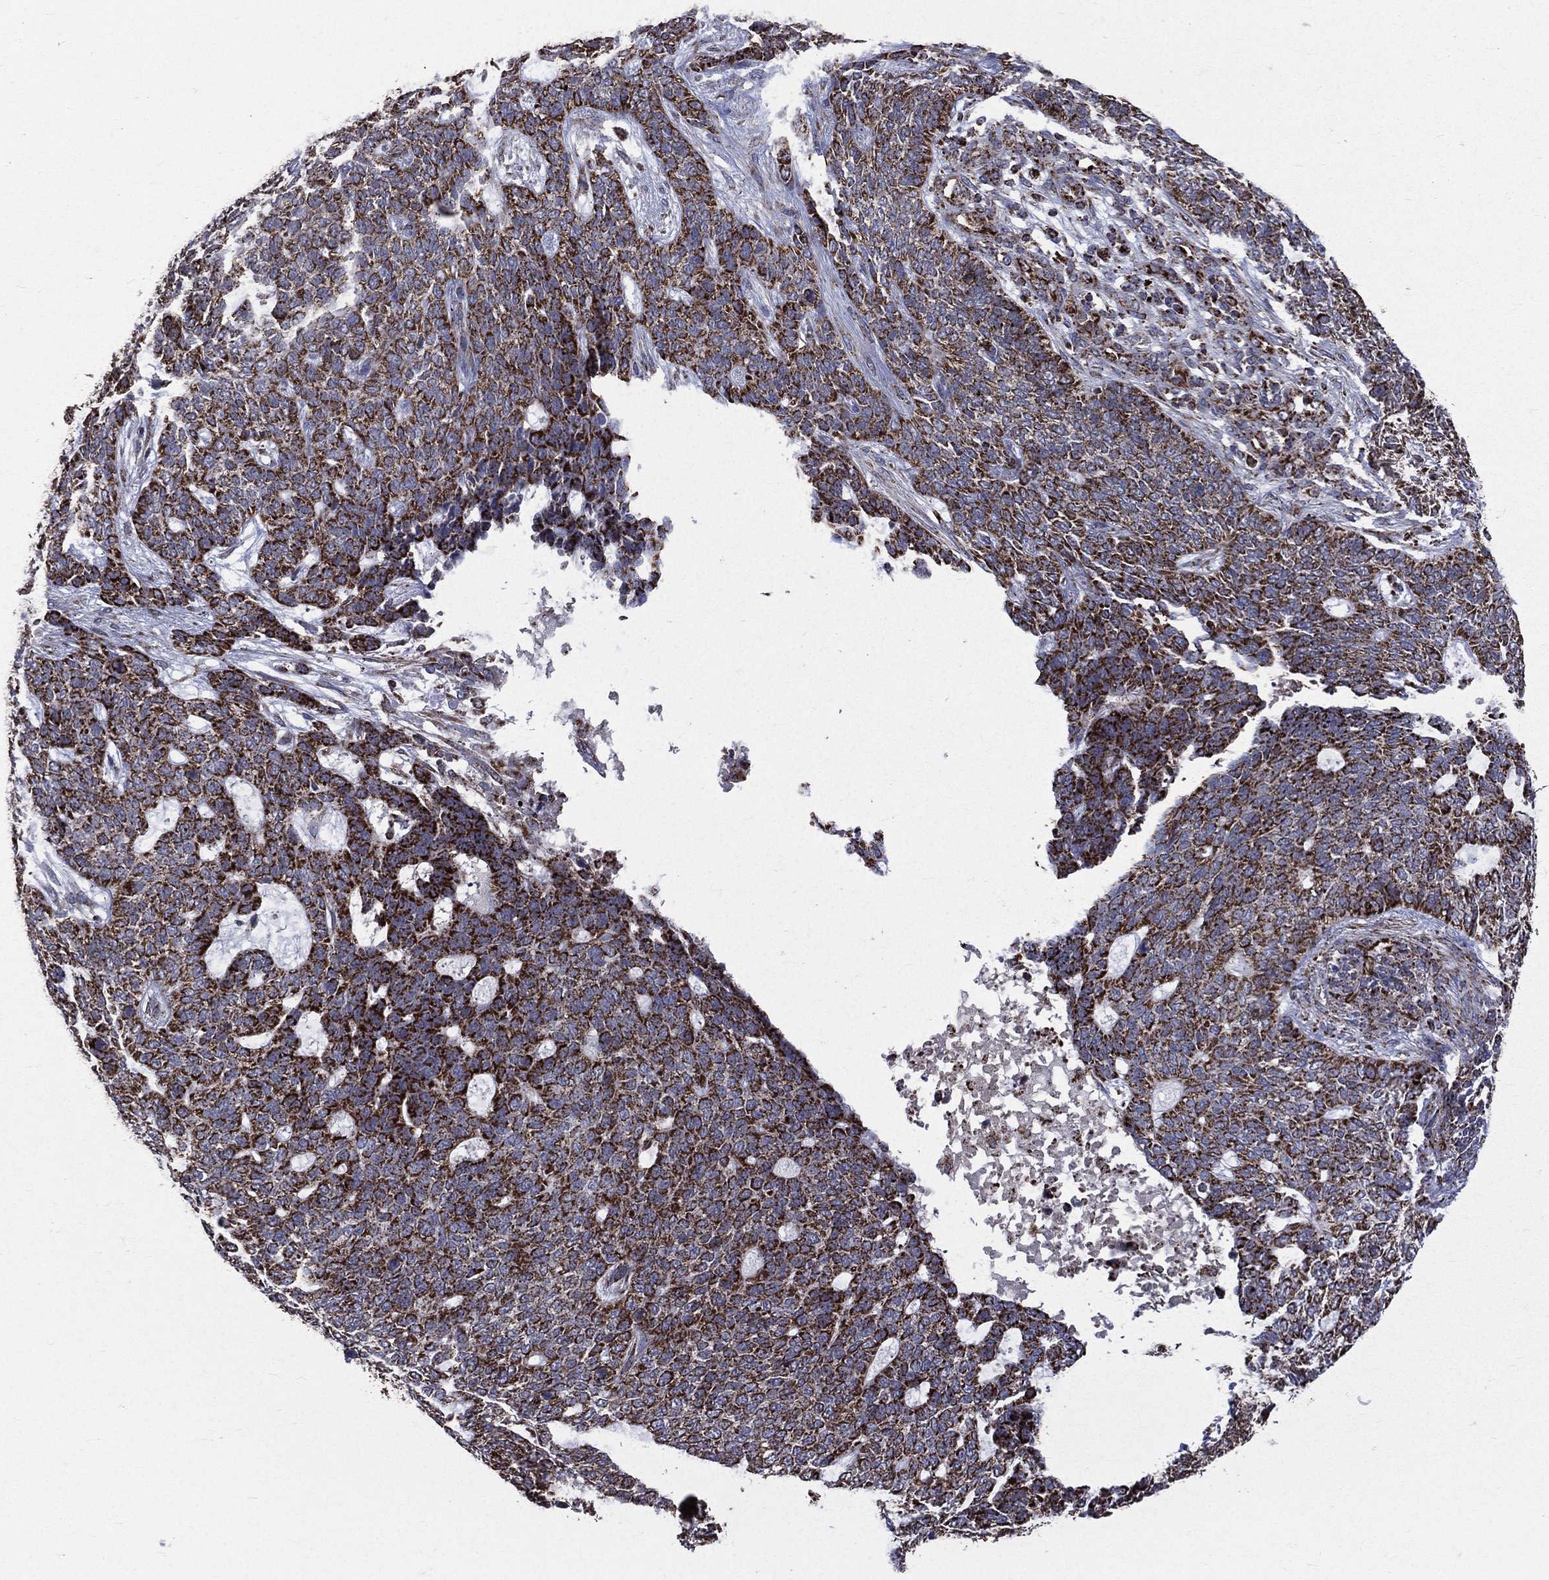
{"staining": {"intensity": "strong", "quantity": ">75%", "location": "cytoplasmic/membranous"}, "tissue": "skin cancer", "cell_type": "Tumor cells", "image_type": "cancer", "snomed": [{"axis": "morphology", "description": "Basal cell carcinoma"}, {"axis": "topography", "description": "Skin"}], "caption": "Tumor cells show high levels of strong cytoplasmic/membranous staining in about >75% of cells in skin cancer (basal cell carcinoma).", "gene": "GOT2", "patient": {"sex": "female", "age": 69}}